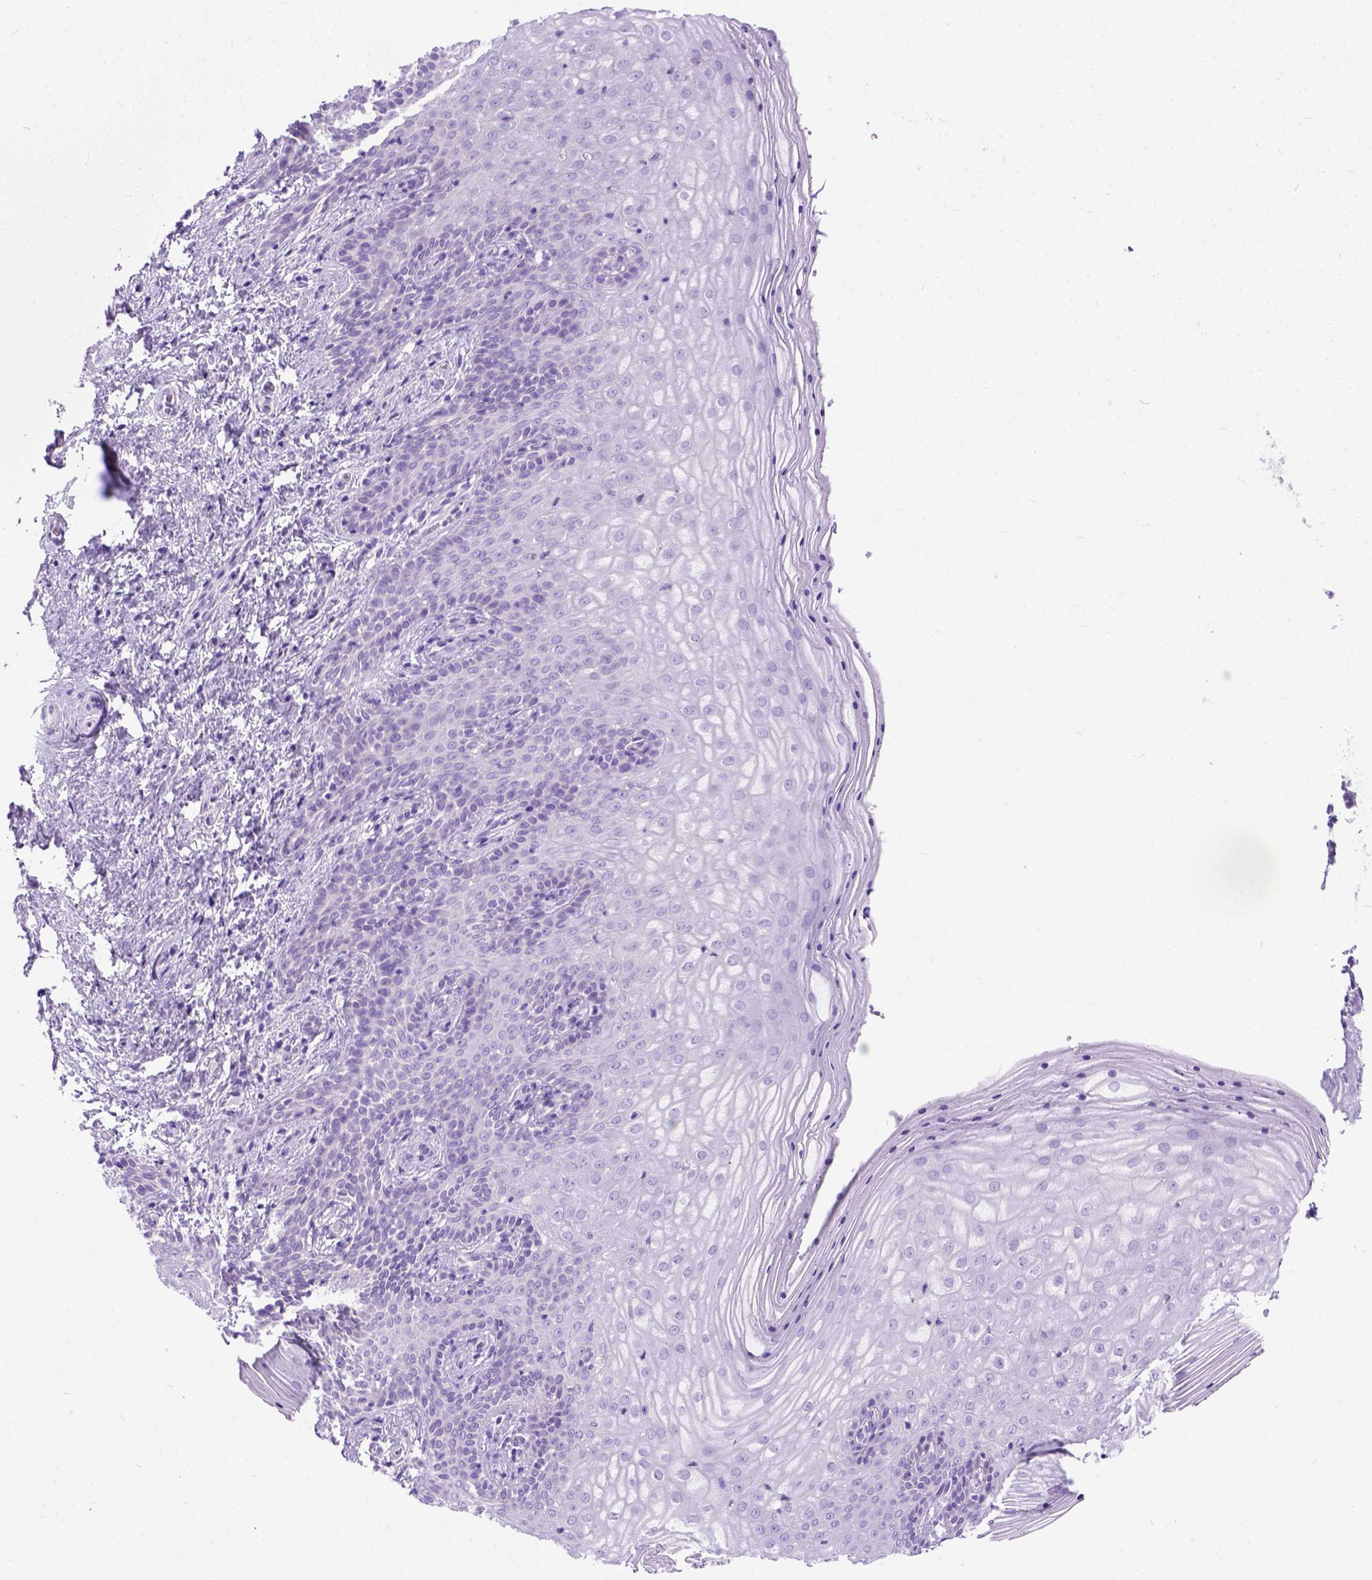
{"staining": {"intensity": "negative", "quantity": "none", "location": "none"}, "tissue": "vagina", "cell_type": "Squamous epithelial cells", "image_type": "normal", "snomed": [{"axis": "morphology", "description": "Normal tissue, NOS"}, {"axis": "topography", "description": "Vagina"}], "caption": "High magnification brightfield microscopy of unremarkable vagina stained with DAB (brown) and counterstained with hematoxylin (blue): squamous epithelial cells show no significant positivity.", "gene": "ODAD3", "patient": {"sex": "female", "age": 45}}